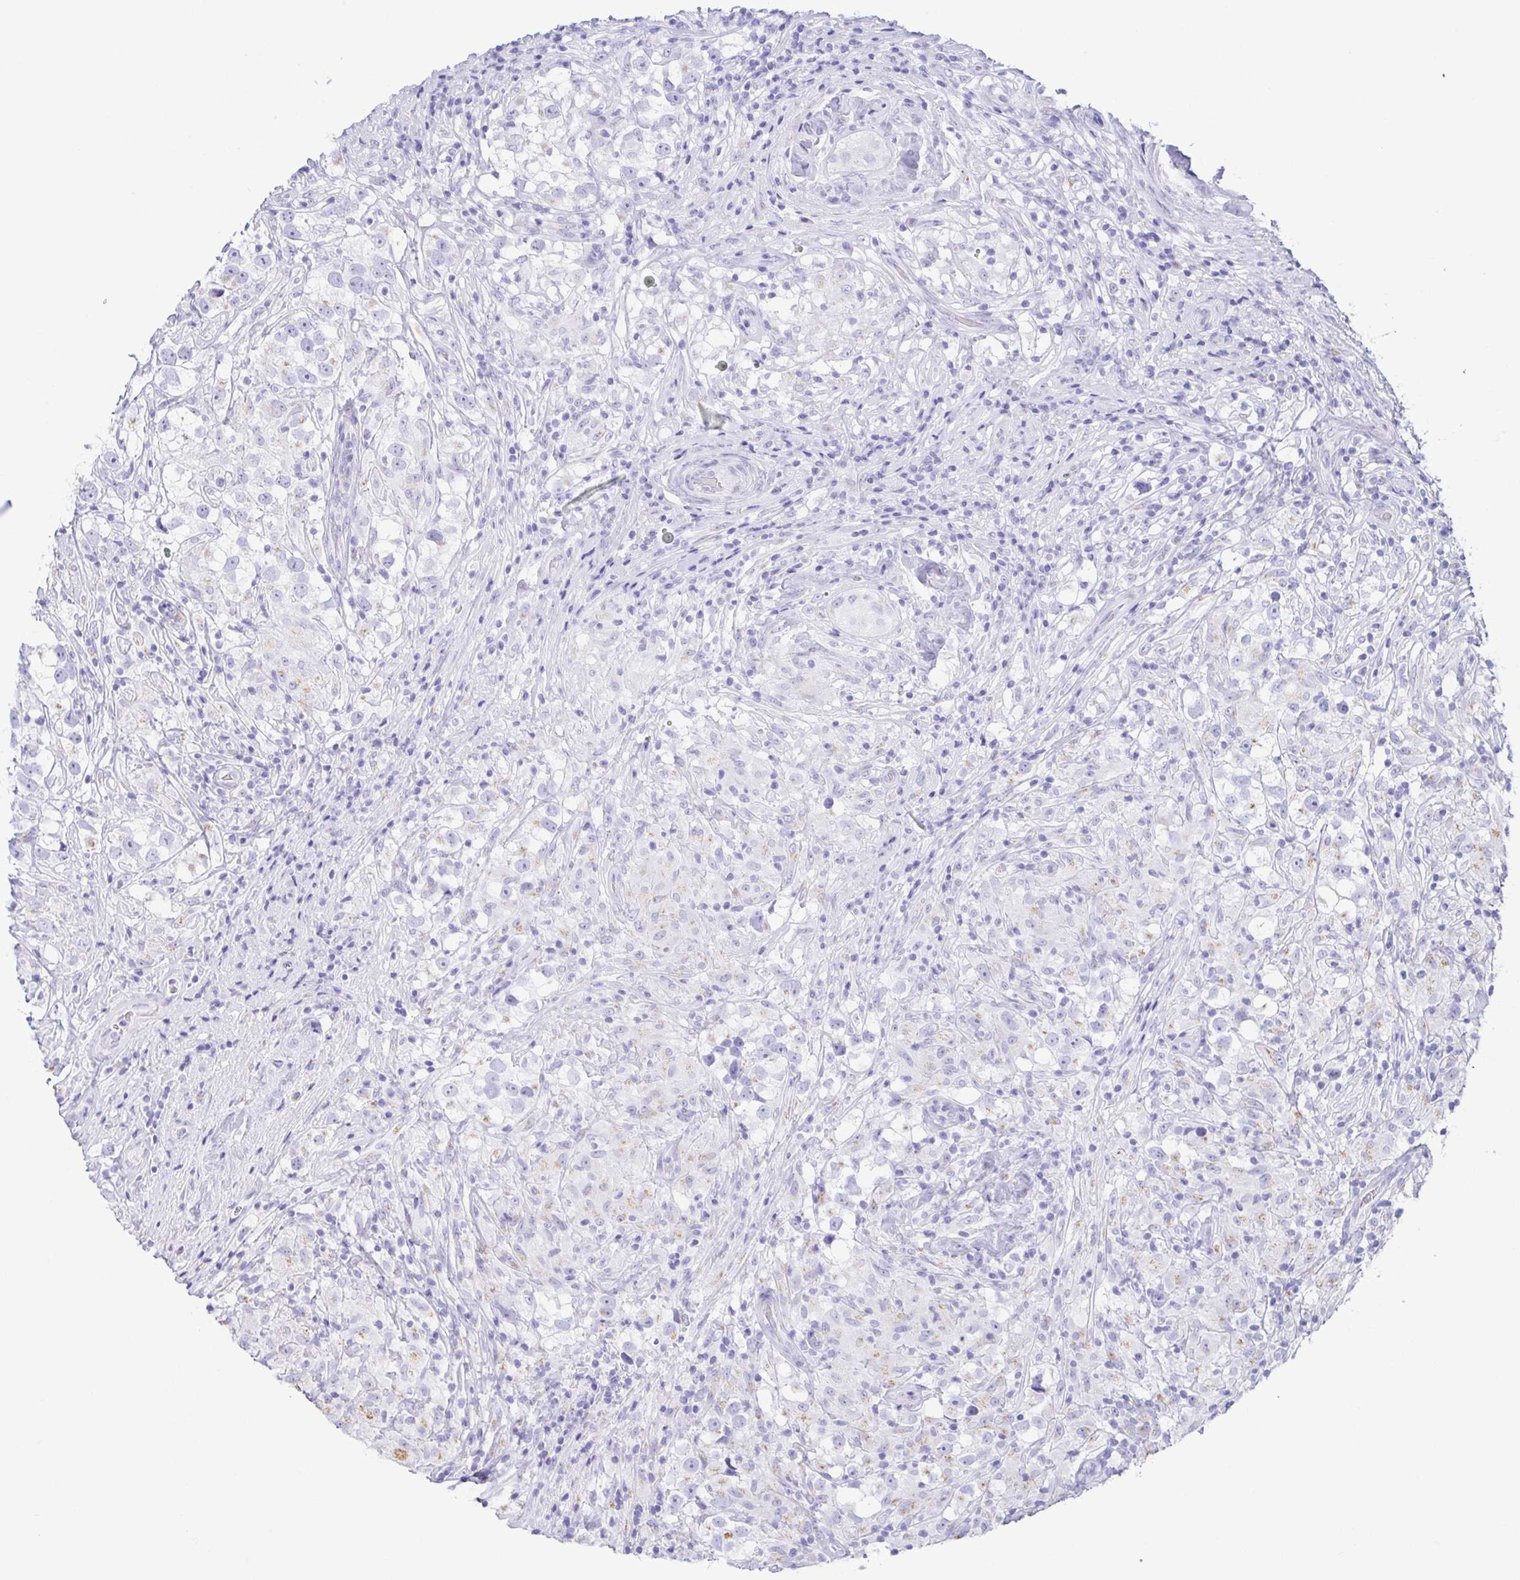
{"staining": {"intensity": "negative", "quantity": "none", "location": "none"}, "tissue": "testis cancer", "cell_type": "Tumor cells", "image_type": "cancer", "snomed": [{"axis": "morphology", "description": "Seminoma, NOS"}, {"axis": "topography", "description": "Testis"}], "caption": "Immunohistochemical staining of human testis seminoma demonstrates no significant staining in tumor cells.", "gene": "AZU1", "patient": {"sex": "male", "age": 46}}